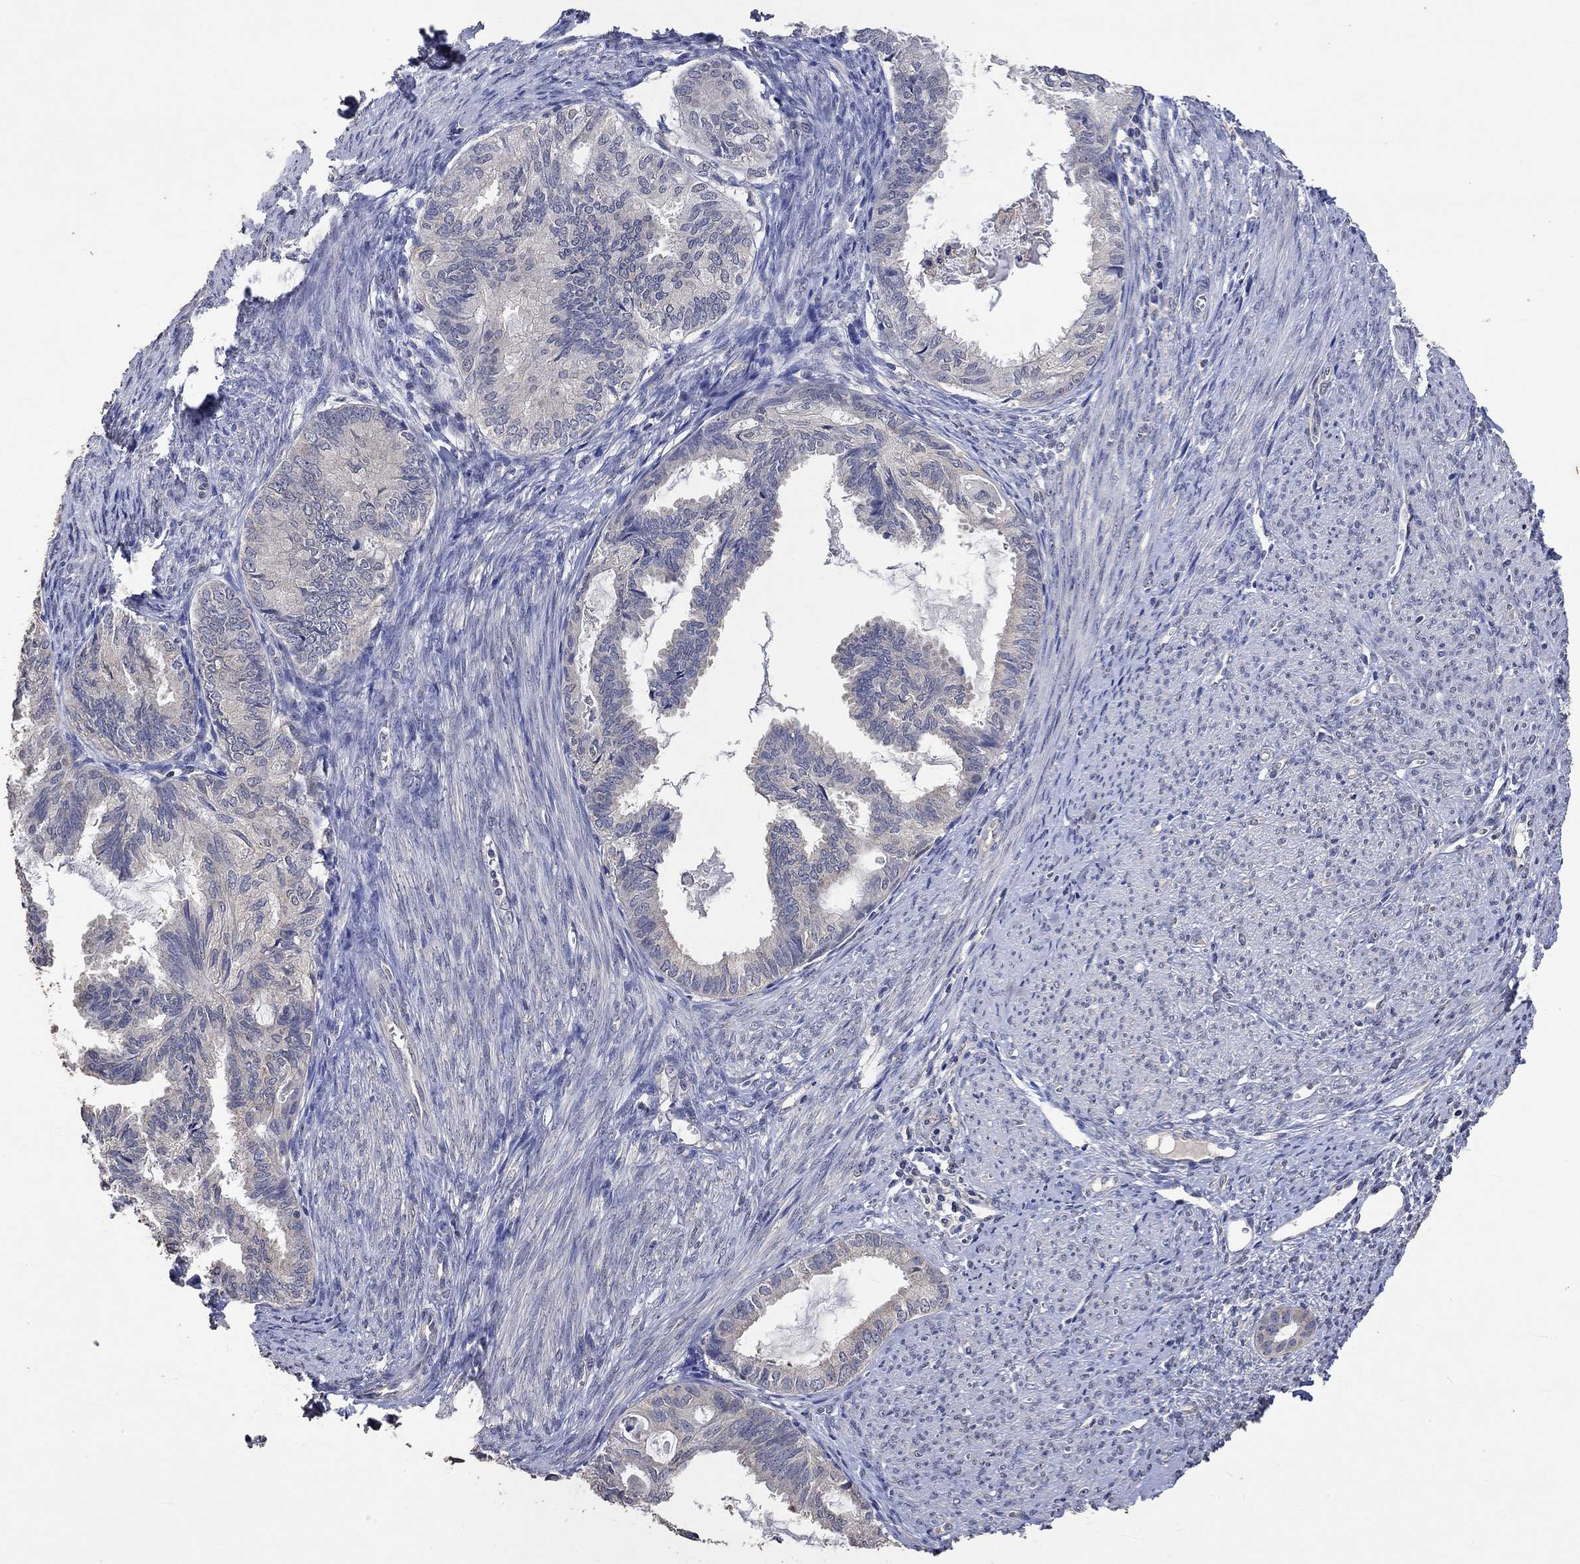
{"staining": {"intensity": "negative", "quantity": "none", "location": "none"}, "tissue": "endometrial cancer", "cell_type": "Tumor cells", "image_type": "cancer", "snomed": [{"axis": "morphology", "description": "Adenocarcinoma, NOS"}, {"axis": "topography", "description": "Endometrium"}], "caption": "Immunohistochemical staining of human endometrial cancer reveals no significant staining in tumor cells.", "gene": "PTPN20", "patient": {"sex": "female", "age": 86}}